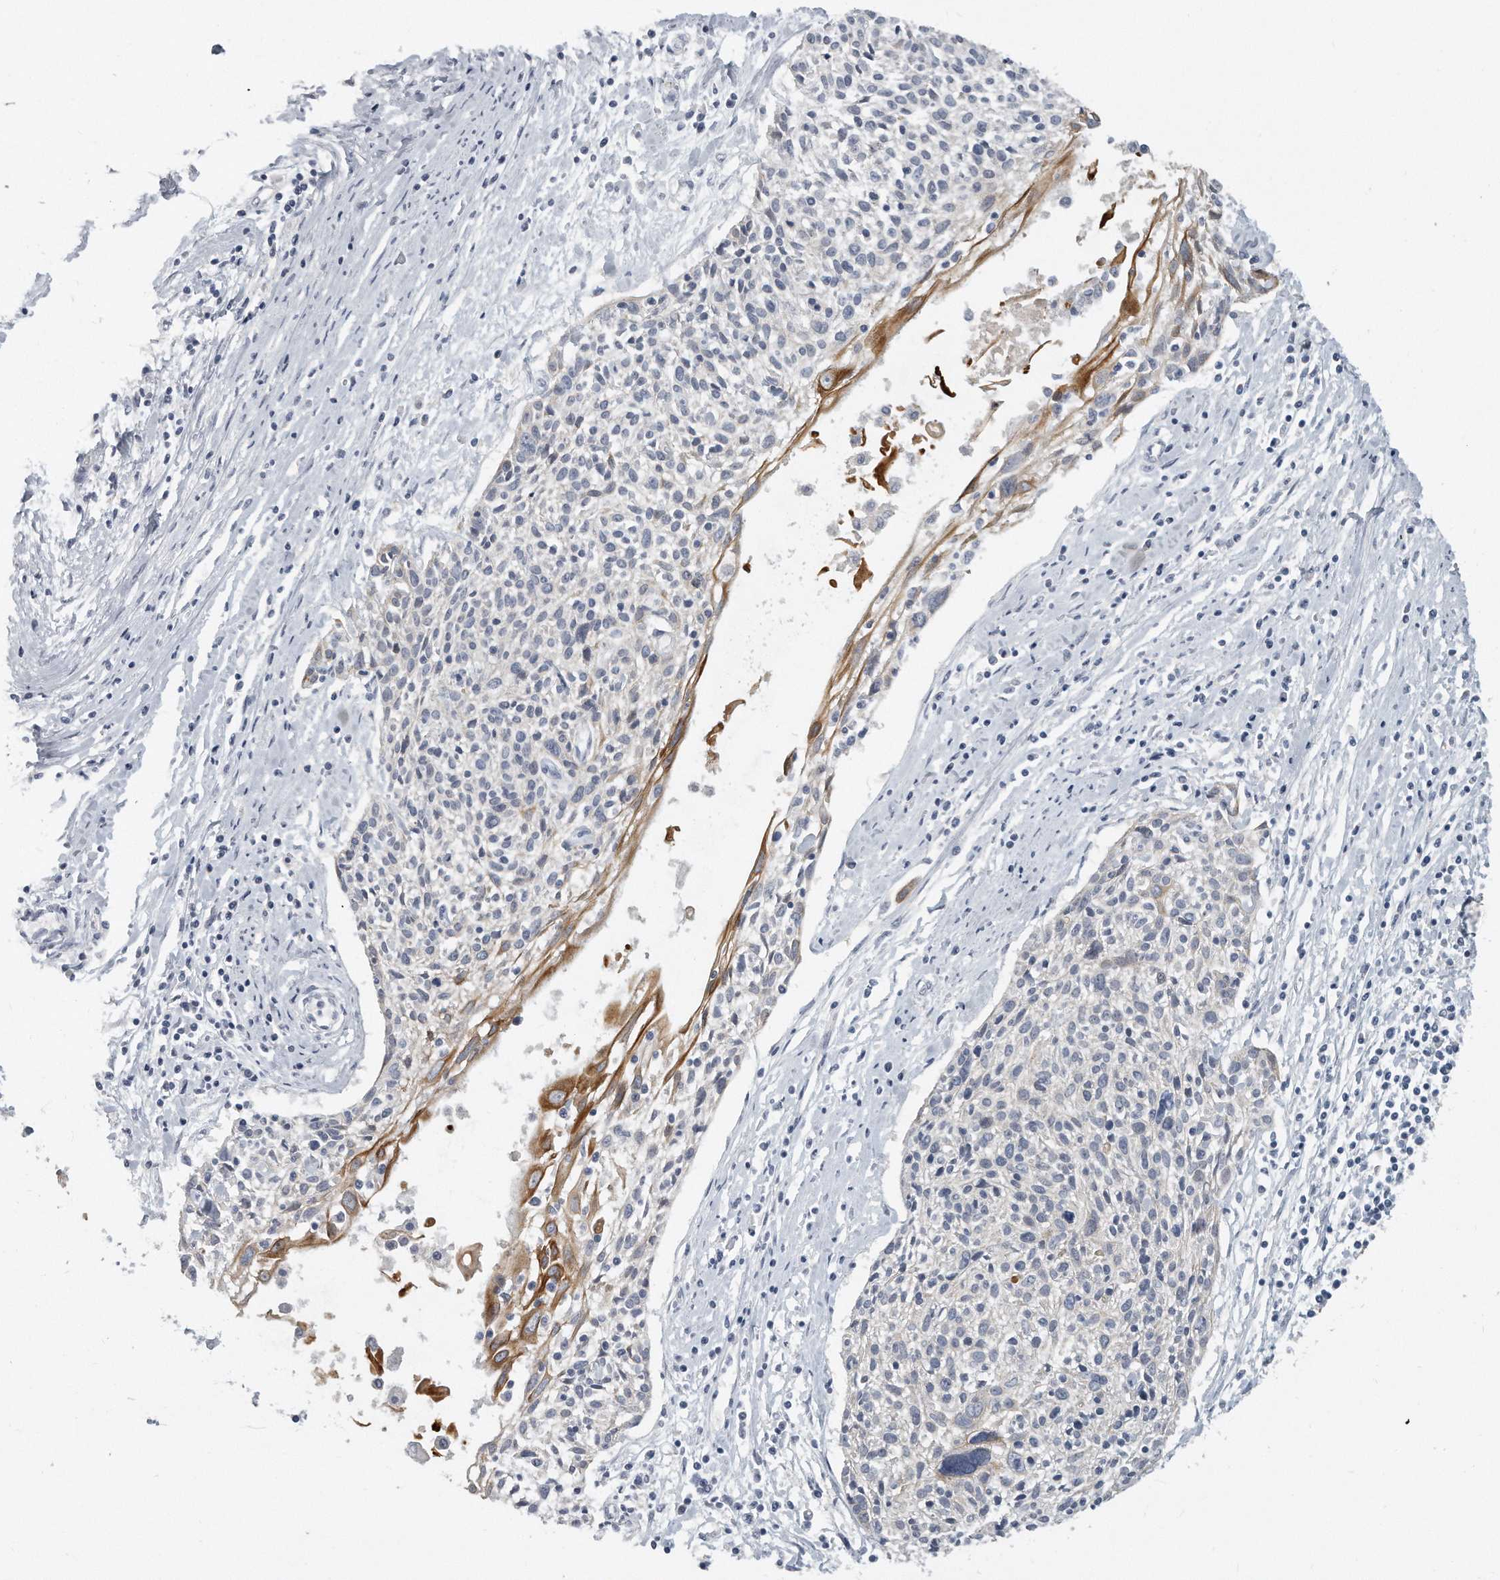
{"staining": {"intensity": "moderate", "quantity": "<25%", "location": "cytoplasmic/membranous"}, "tissue": "cervical cancer", "cell_type": "Tumor cells", "image_type": "cancer", "snomed": [{"axis": "morphology", "description": "Squamous cell carcinoma, NOS"}, {"axis": "topography", "description": "Cervix"}], "caption": "Moderate cytoplasmic/membranous staining is appreciated in approximately <25% of tumor cells in cervical cancer (squamous cell carcinoma).", "gene": "KLHL7", "patient": {"sex": "female", "age": 51}}